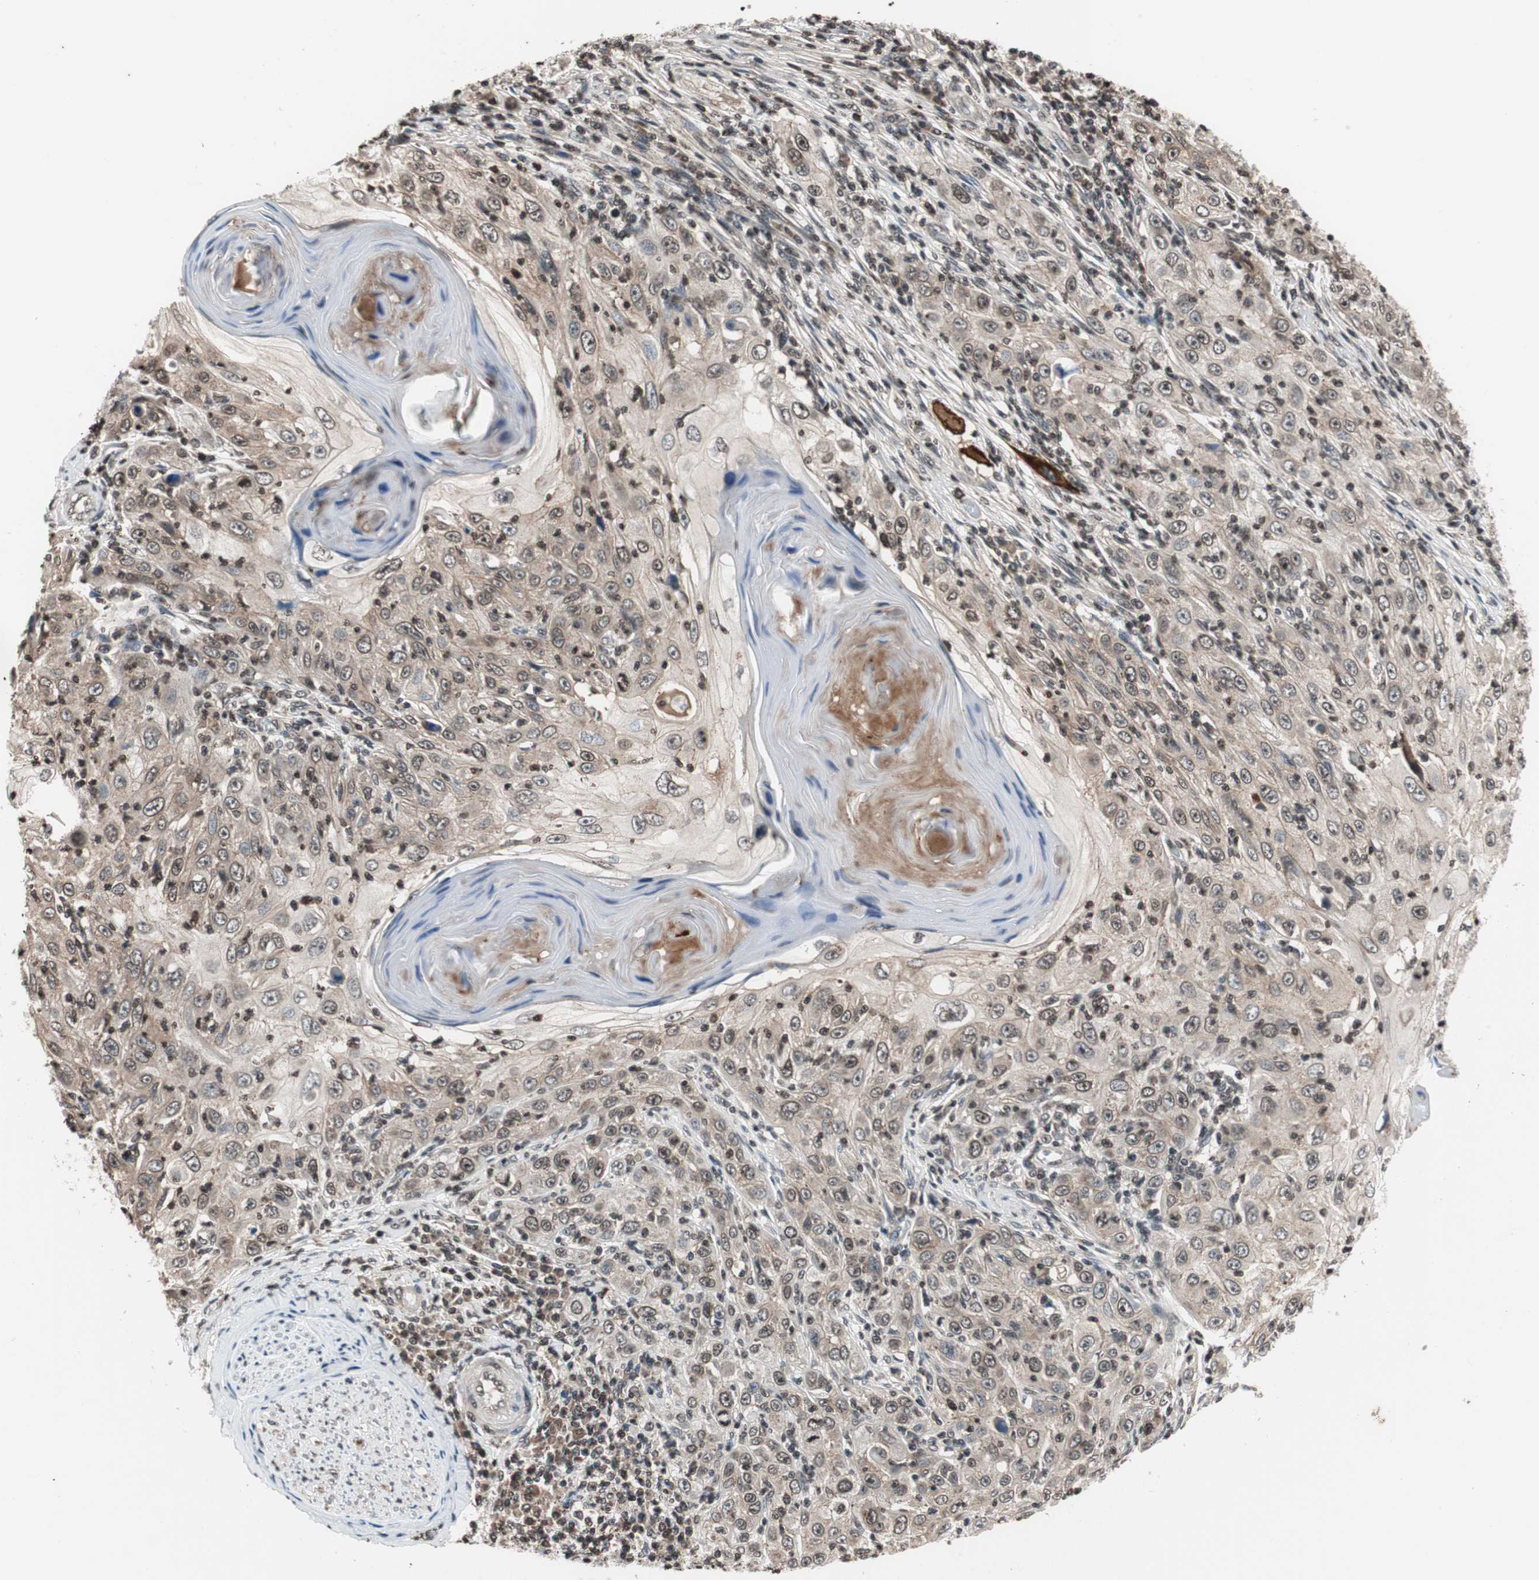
{"staining": {"intensity": "weak", "quantity": ">75%", "location": "cytoplasmic/membranous,nuclear"}, "tissue": "skin cancer", "cell_type": "Tumor cells", "image_type": "cancer", "snomed": [{"axis": "morphology", "description": "Squamous cell carcinoma, NOS"}, {"axis": "topography", "description": "Skin"}], "caption": "Immunohistochemistry (IHC) photomicrograph of human squamous cell carcinoma (skin) stained for a protein (brown), which exhibits low levels of weak cytoplasmic/membranous and nuclear staining in about >75% of tumor cells.", "gene": "RFC1", "patient": {"sex": "female", "age": 88}}